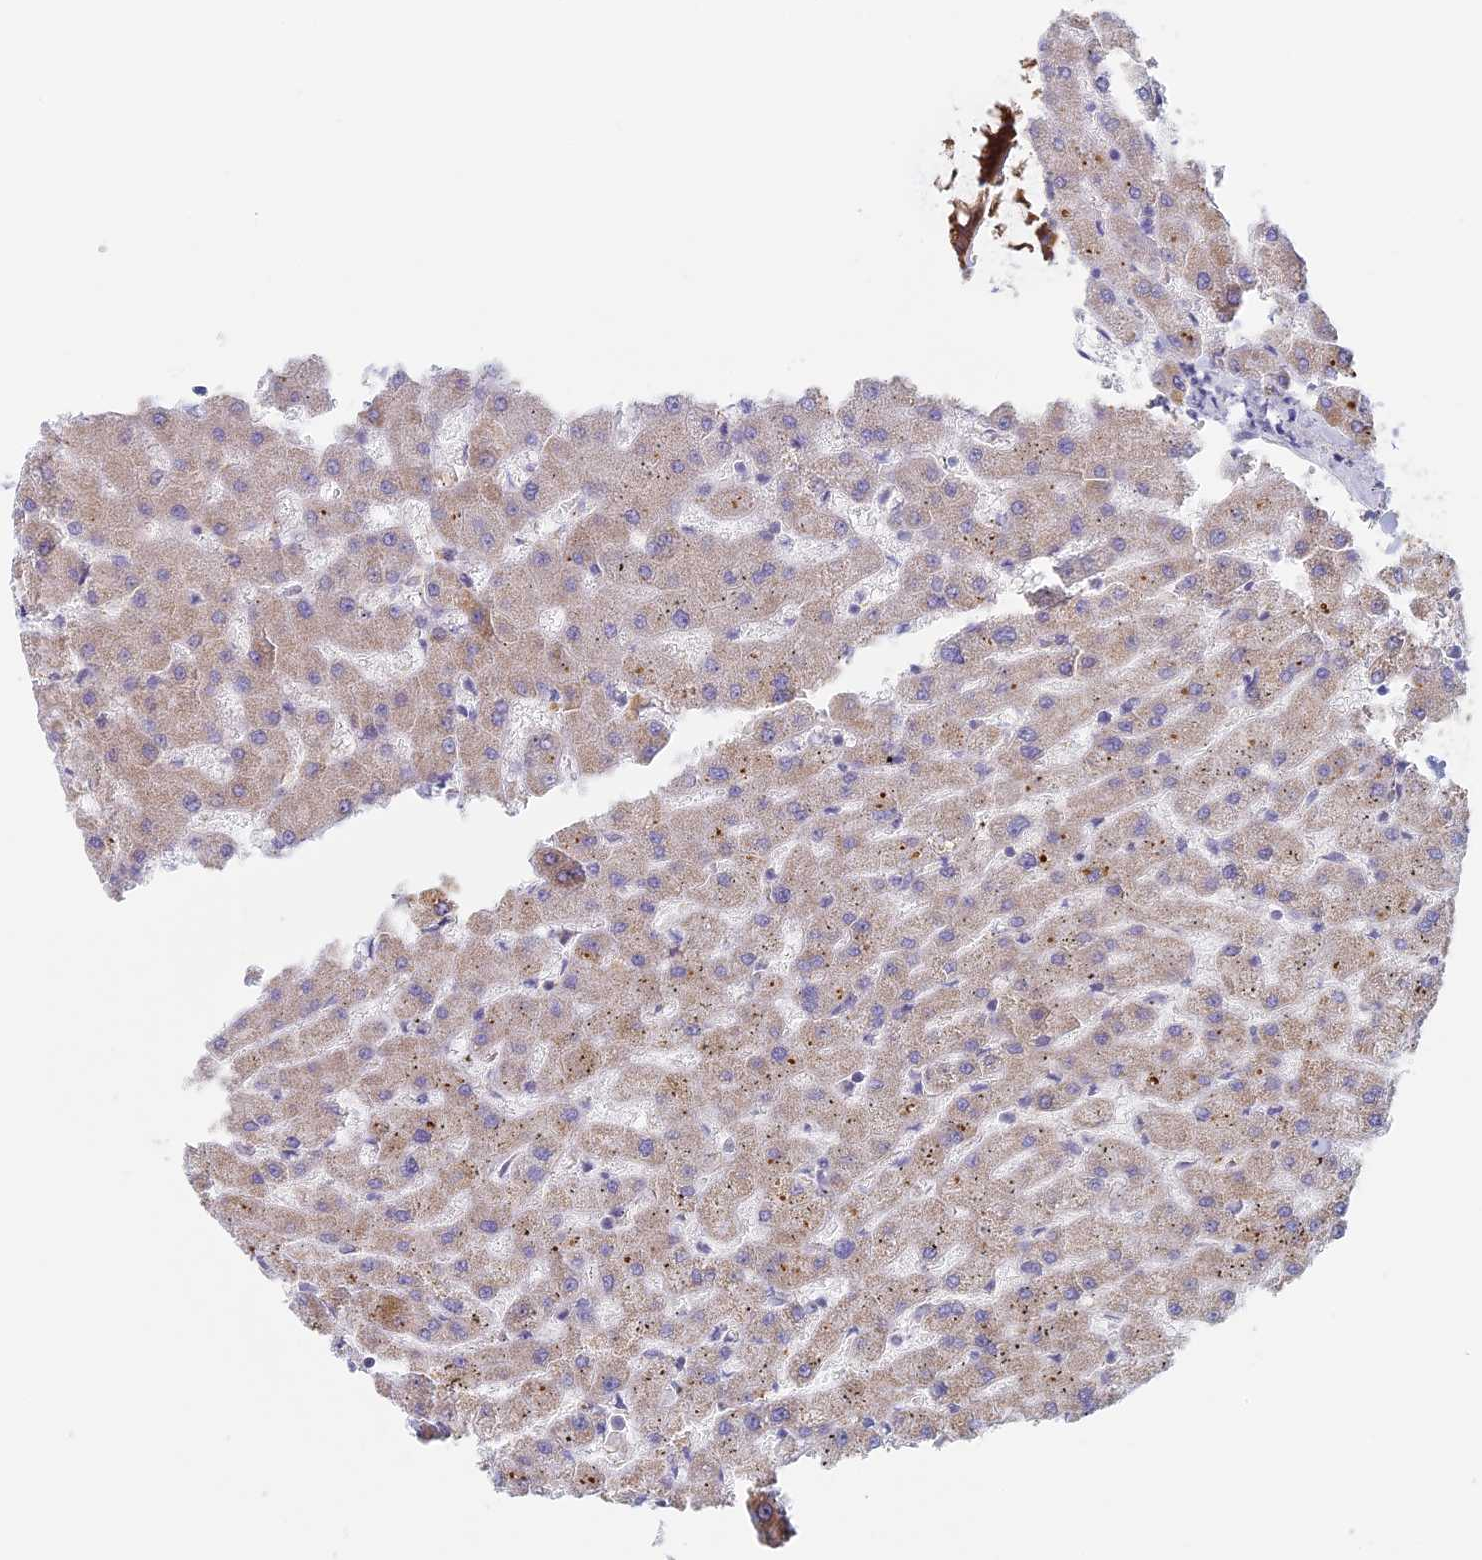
{"staining": {"intensity": "moderate", "quantity": ">75%", "location": "cytoplasmic/membranous"}, "tissue": "liver", "cell_type": "Cholangiocytes", "image_type": "normal", "snomed": [{"axis": "morphology", "description": "Normal tissue, NOS"}, {"axis": "topography", "description": "Liver"}], "caption": "A medium amount of moderate cytoplasmic/membranous staining is present in about >75% of cholangiocytes in benign liver. (DAB (3,3'-diaminobenzidine) IHC with brightfield microscopy, high magnification).", "gene": "DDA1", "patient": {"sex": "female", "age": 63}}